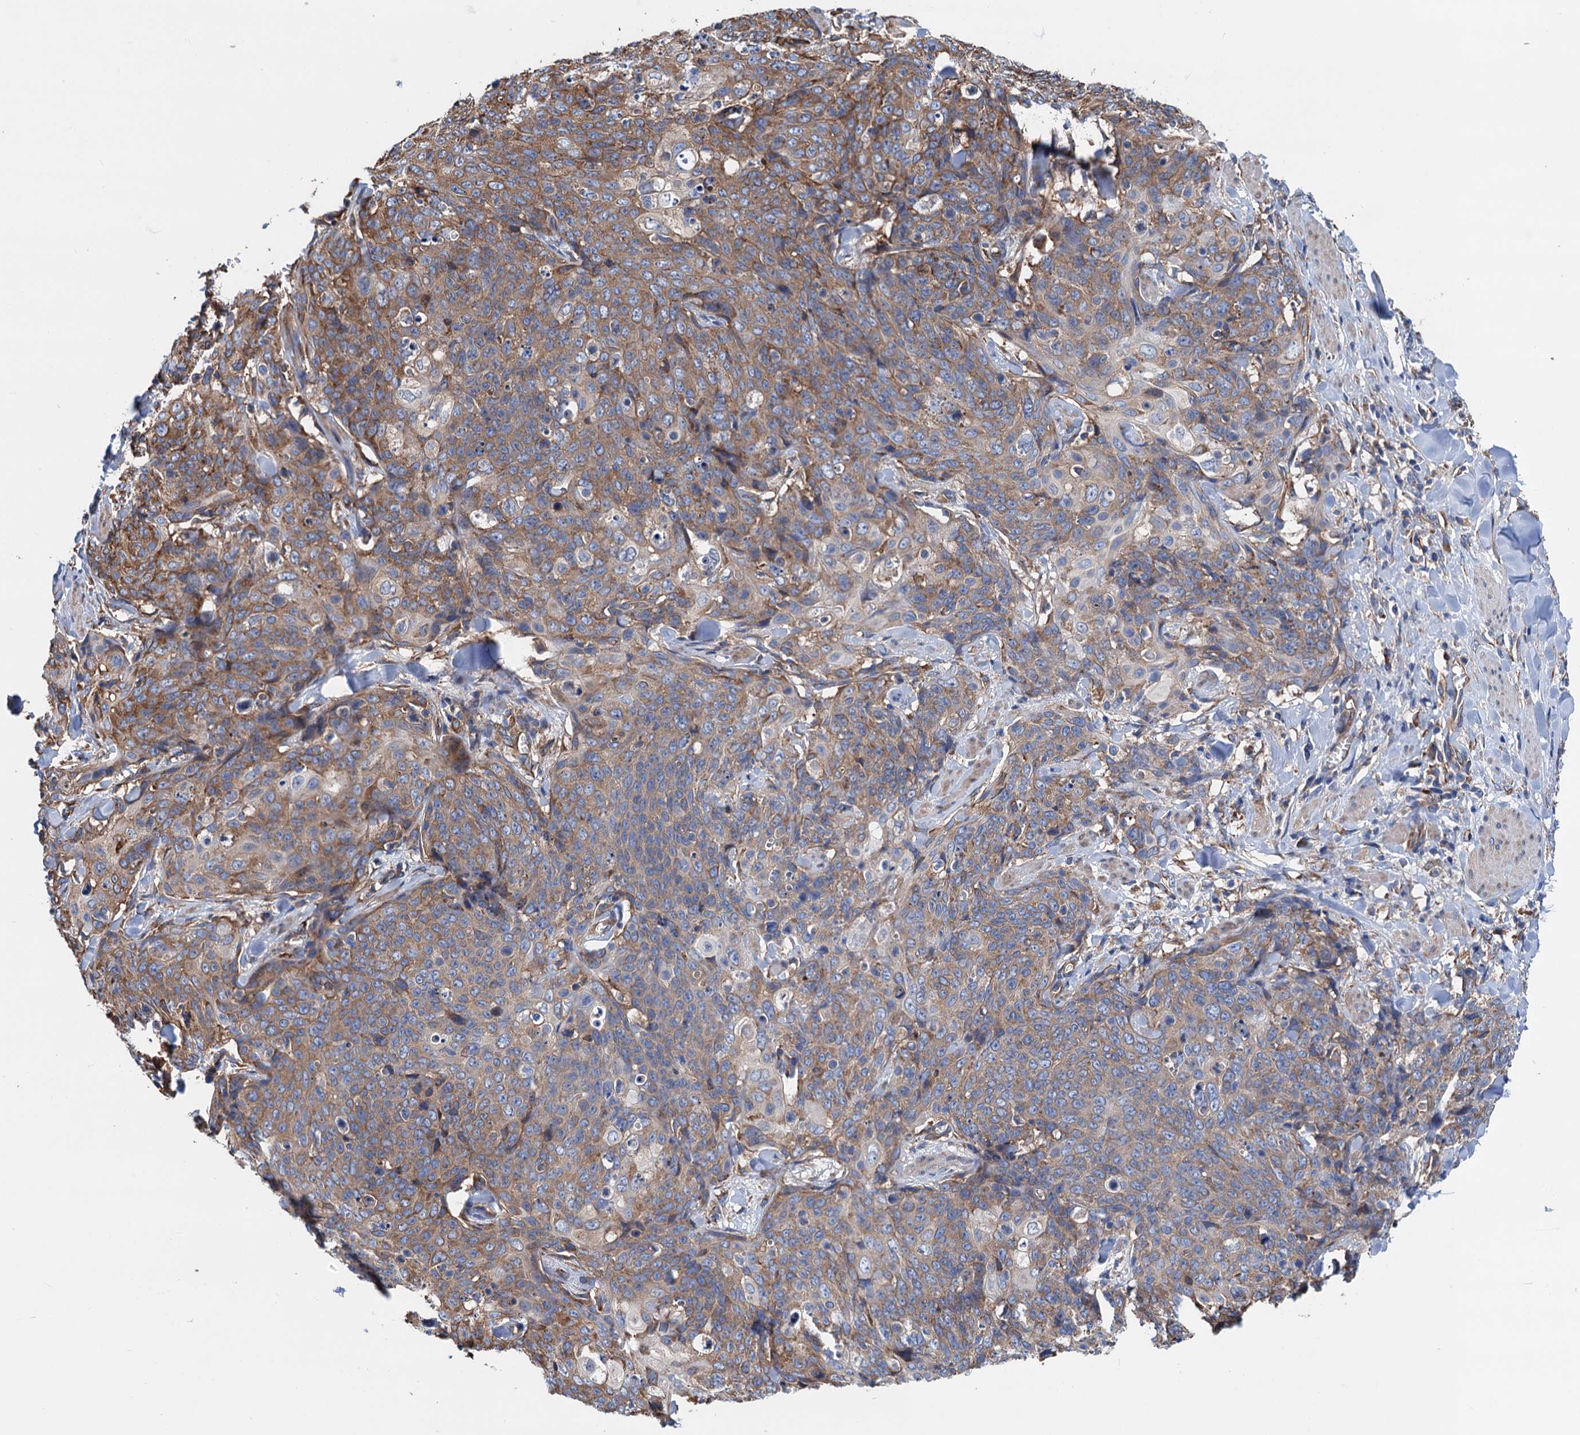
{"staining": {"intensity": "moderate", "quantity": ">75%", "location": "cytoplasmic/membranous"}, "tissue": "skin cancer", "cell_type": "Tumor cells", "image_type": "cancer", "snomed": [{"axis": "morphology", "description": "Squamous cell carcinoma, NOS"}, {"axis": "topography", "description": "Skin"}, {"axis": "topography", "description": "Vulva"}], "caption": "Skin cancer stained for a protein demonstrates moderate cytoplasmic/membranous positivity in tumor cells.", "gene": "SLC12A7", "patient": {"sex": "female", "age": 85}}